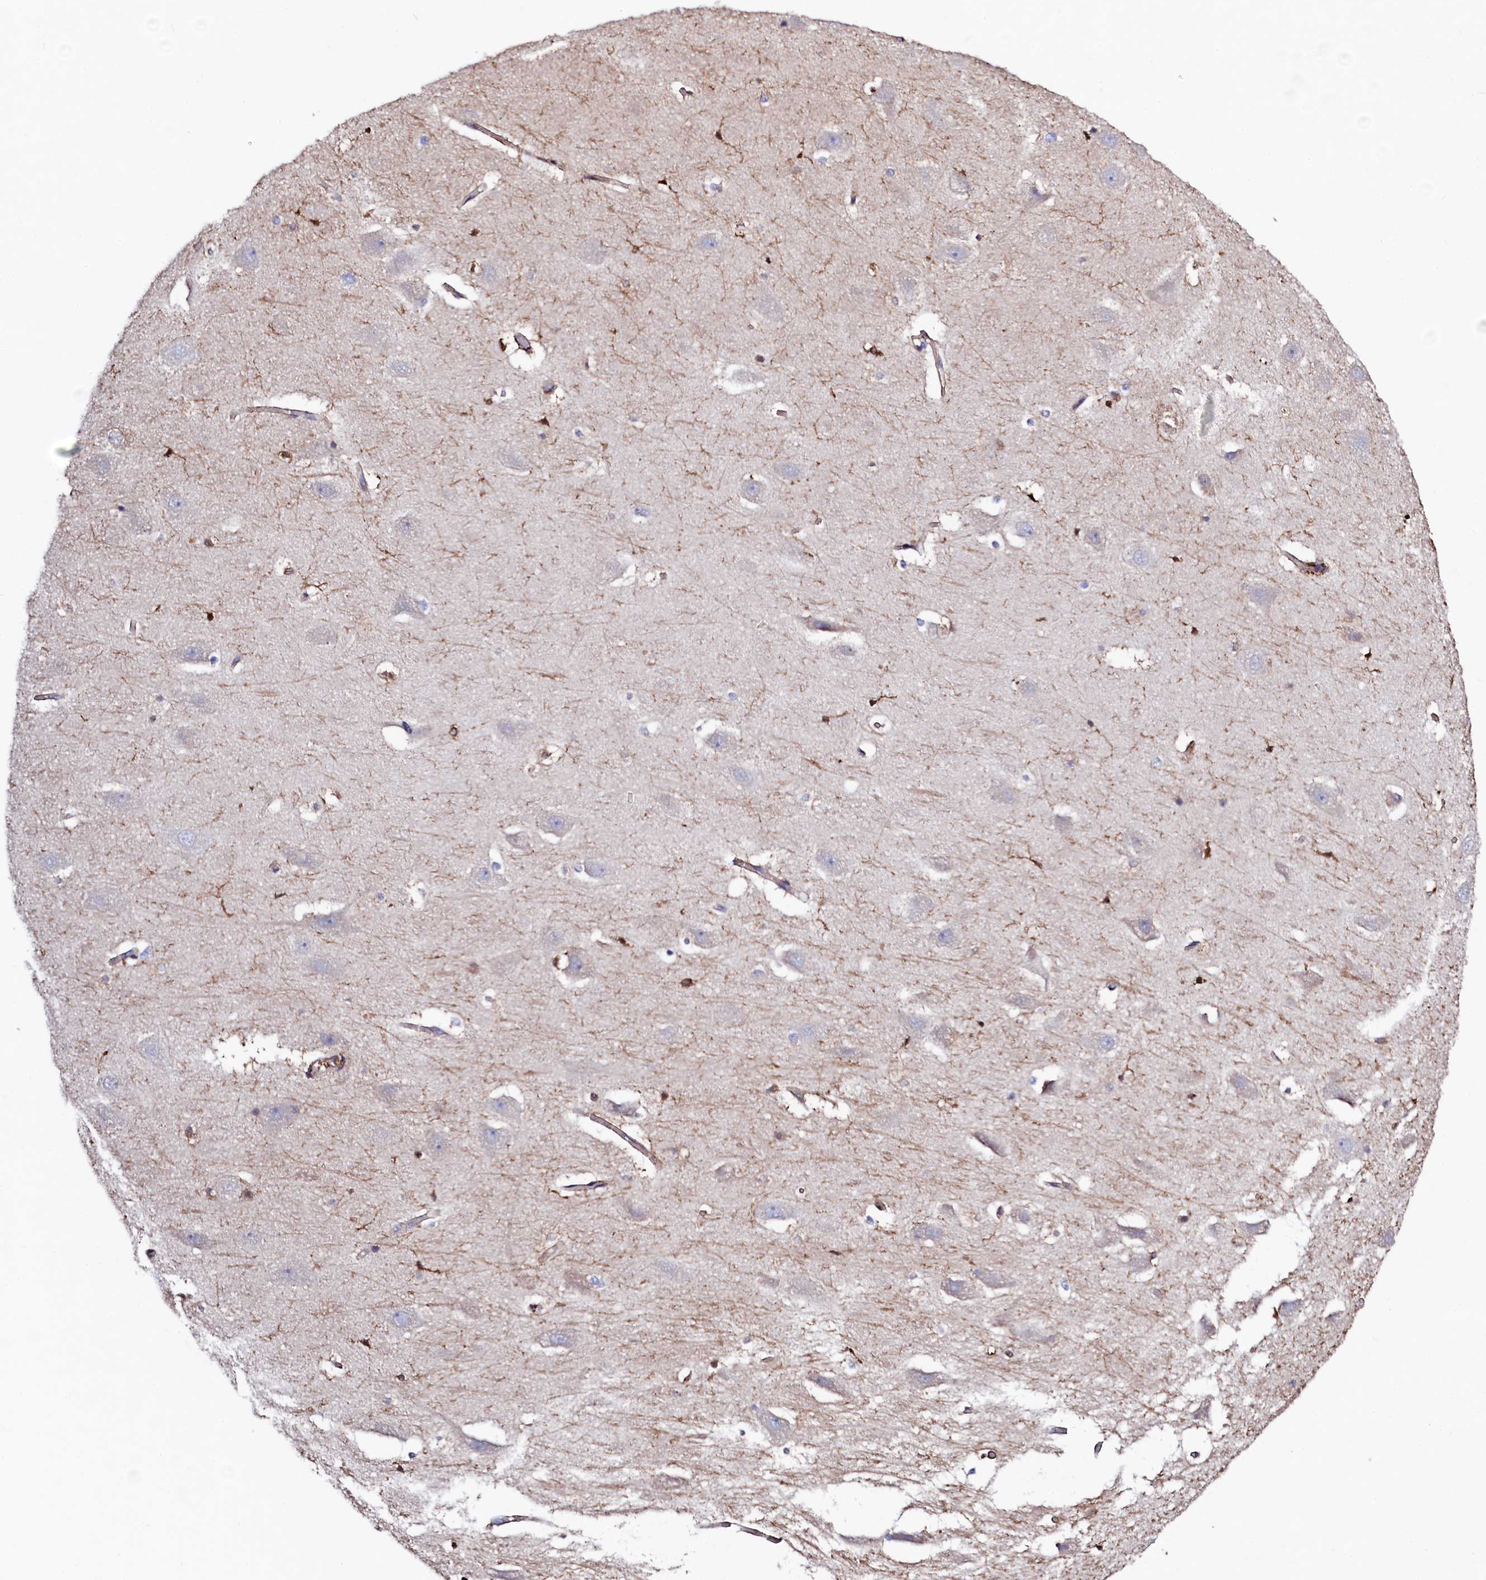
{"staining": {"intensity": "negative", "quantity": "none", "location": "none"}, "tissue": "hippocampus", "cell_type": "Glial cells", "image_type": "normal", "snomed": [{"axis": "morphology", "description": "Normal tissue, NOS"}, {"axis": "topography", "description": "Hippocampus"}], "caption": "Glial cells show no significant staining in normal hippocampus.", "gene": "STAMBPL1", "patient": {"sex": "female", "age": 52}}